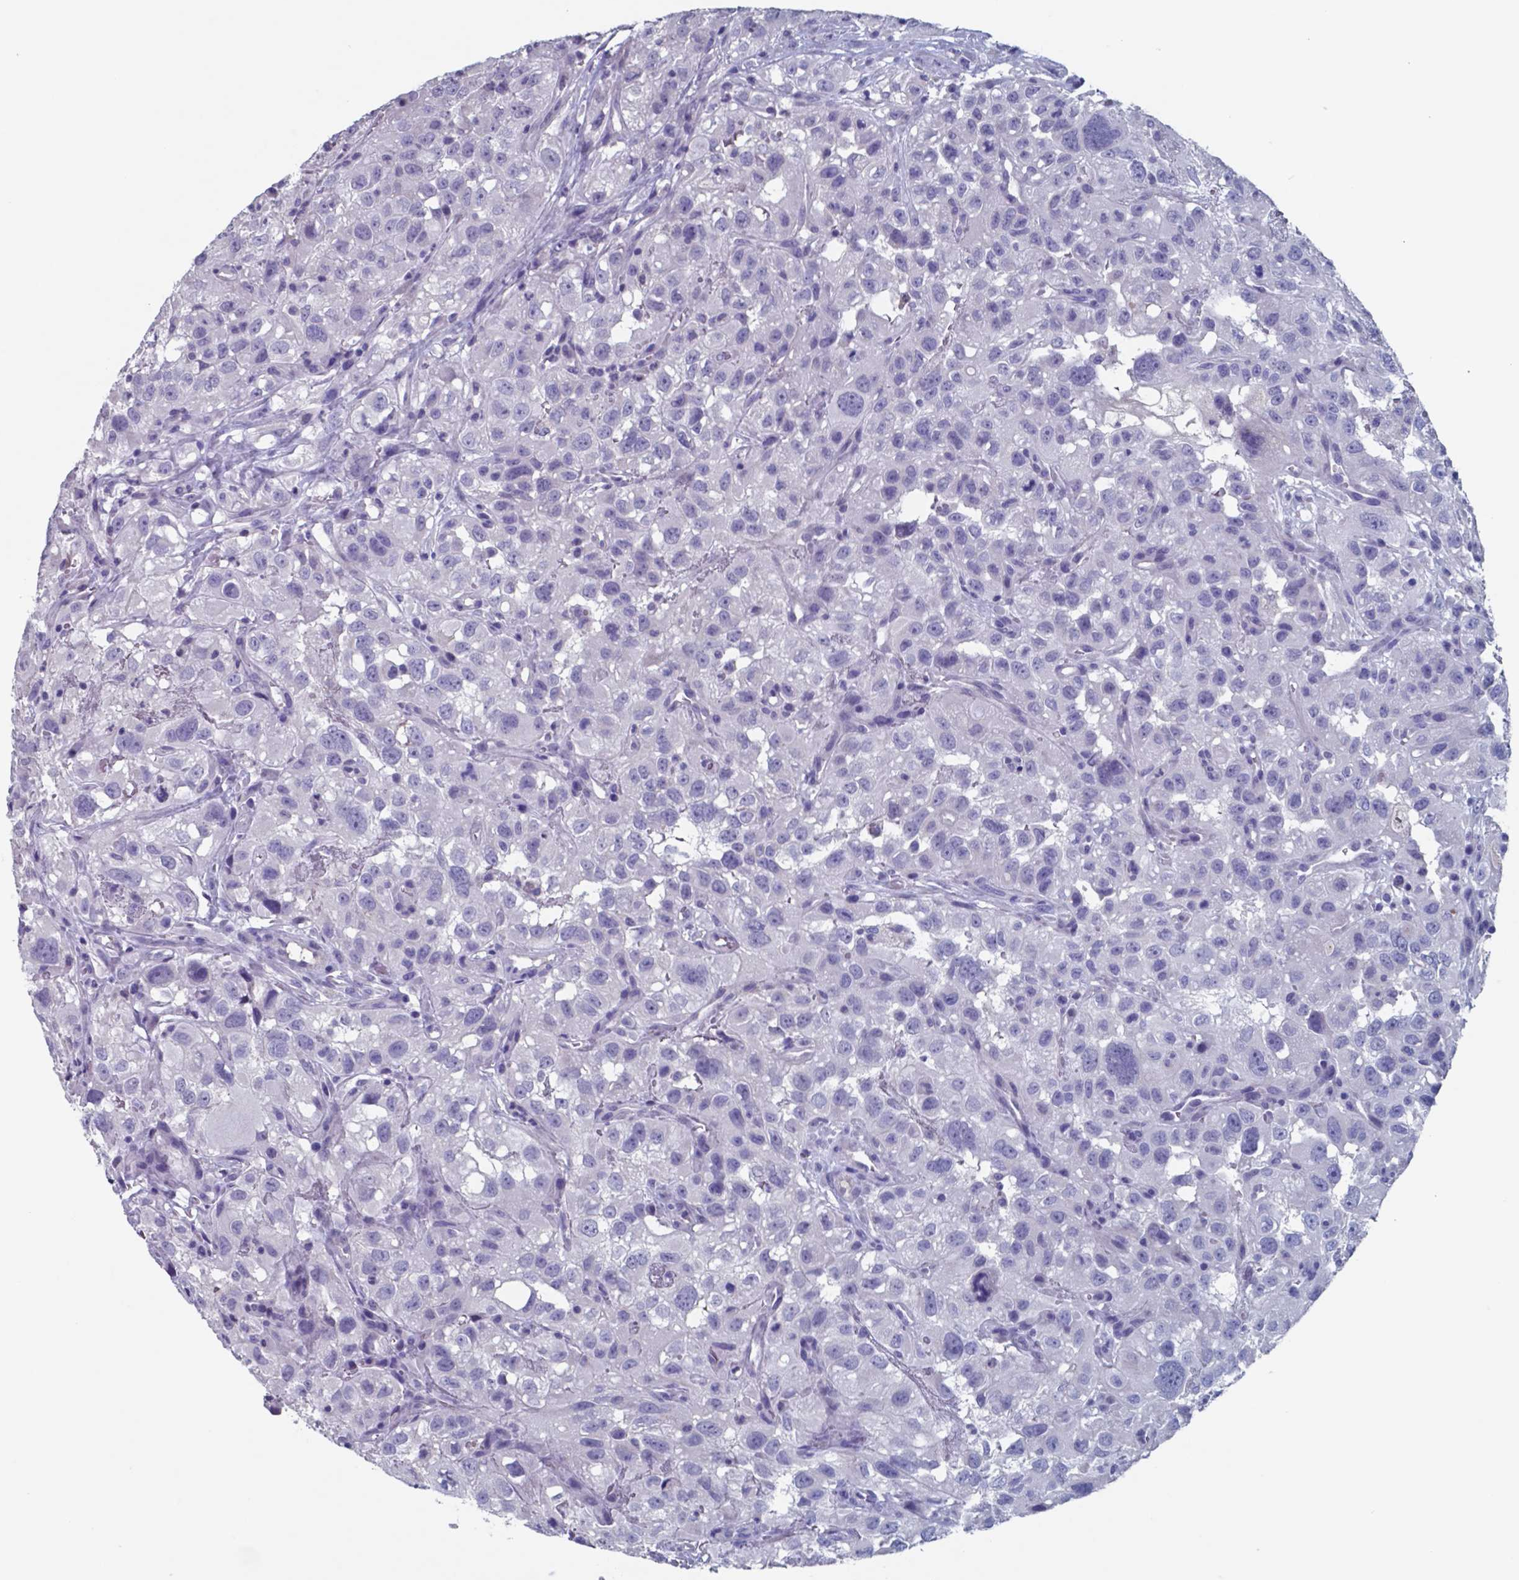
{"staining": {"intensity": "negative", "quantity": "none", "location": "none"}, "tissue": "renal cancer", "cell_type": "Tumor cells", "image_type": "cancer", "snomed": [{"axis": "morphology", "description": "Adenocarcinoma, NOS"}, {"axis": "topography", "description": "Kidney"}], "caption": "This is an immunohistochemistry histopathology image of human renal adenocarcinoma. There is no positivity in tumor cells.", "gene": "TTR", "patient": {"sex": "male", "age": 64}}